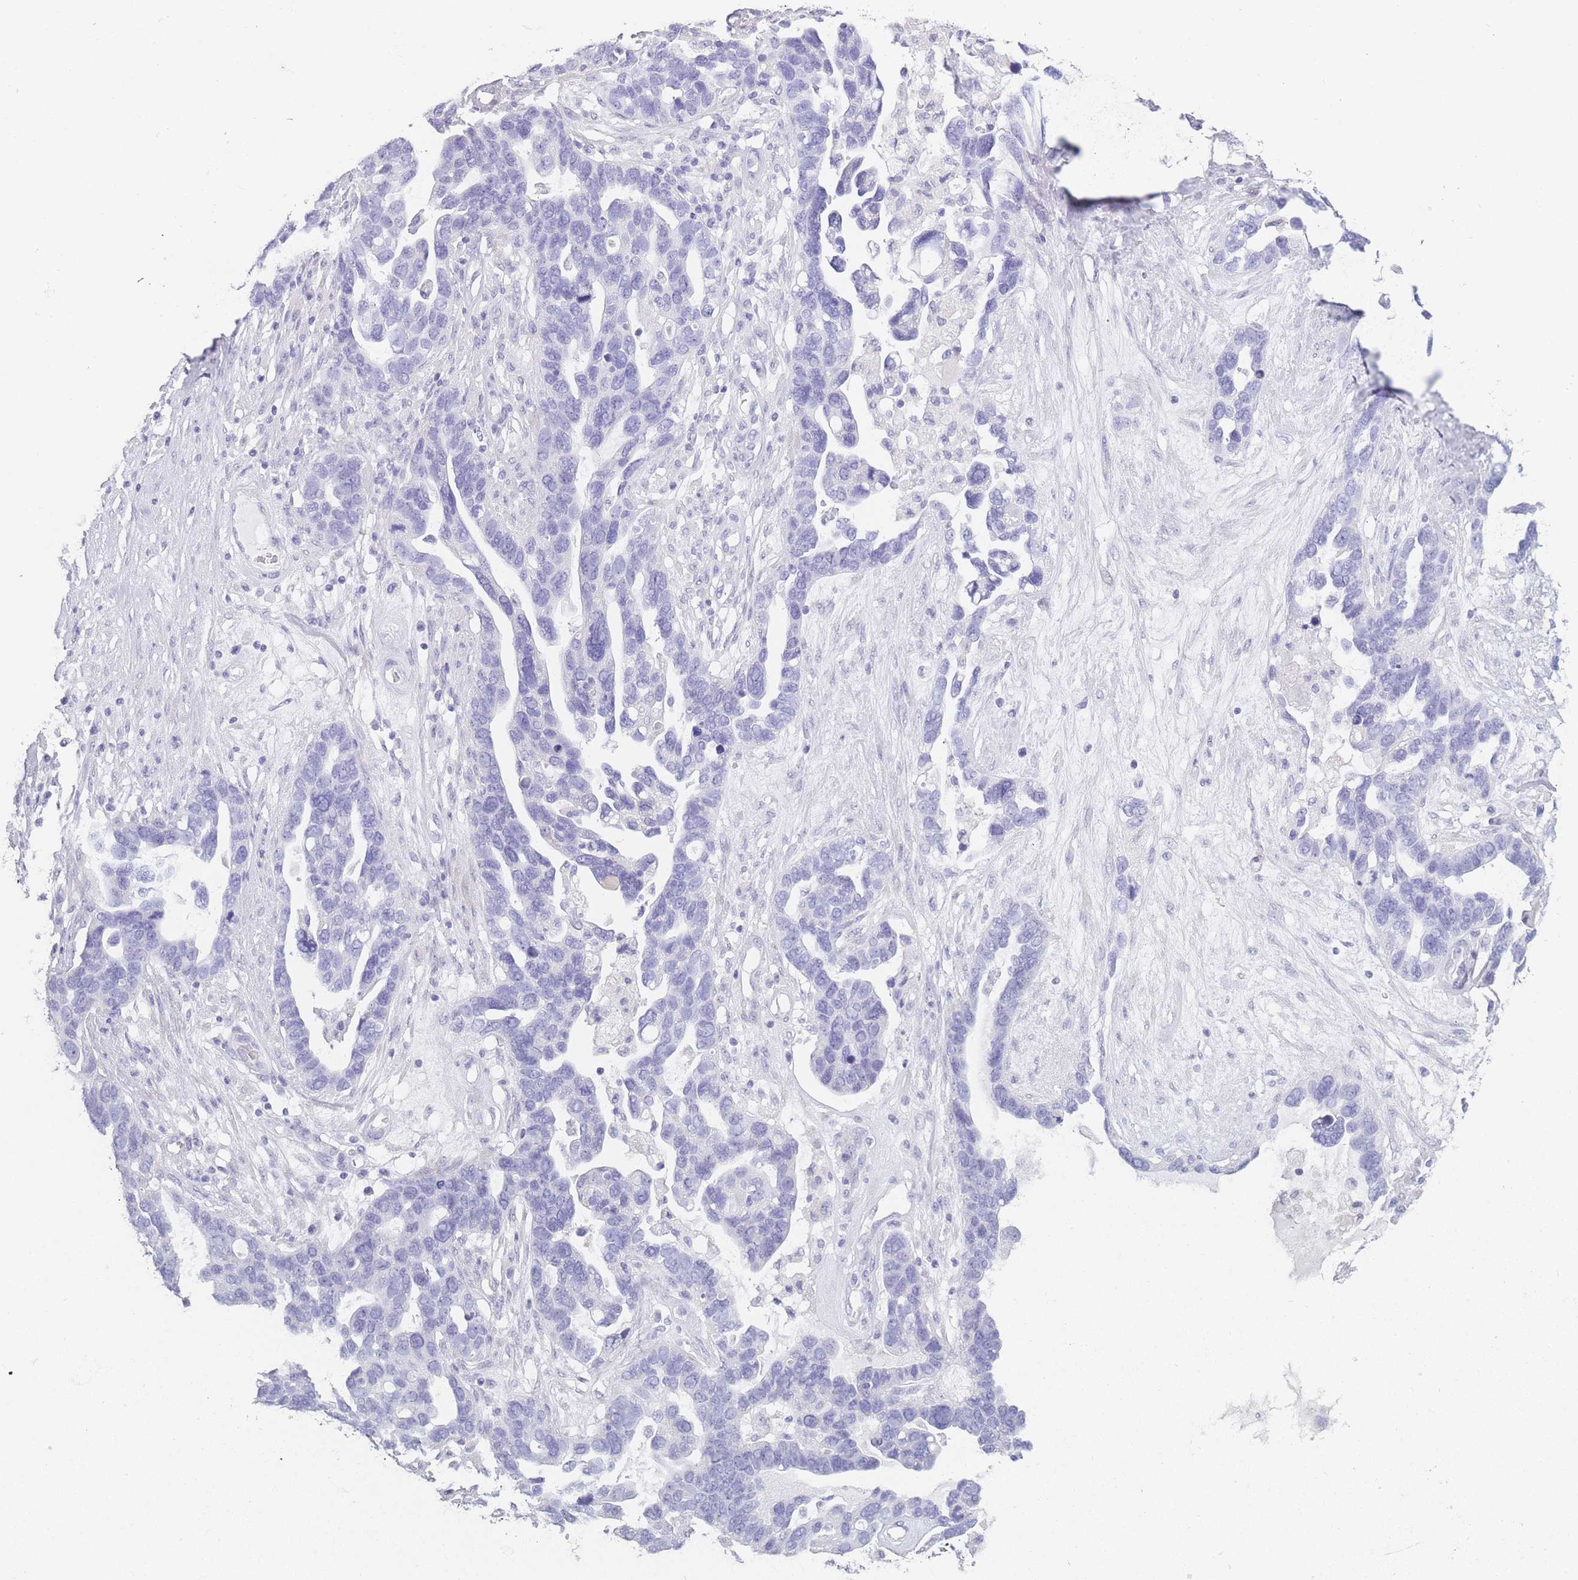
{"staining": {"intensity": "negative", "quantity": "none", "location": "none"}, "tissue": "ovarian cancer", "cell_type": "Tumor cells", "image_type": "cancer", "snomed": [{"axis": "morphology", "description": "Cystadenocarcinoma, serous, NOS"}, {"axis": "topography", "description": "Ovary"}], "caption": "Tumor cells show no significant positivity in serous cystadenocarcinoma (ovarian).", "gene": "ZNF627", "patient": {"sex": "female", "age": 54}}